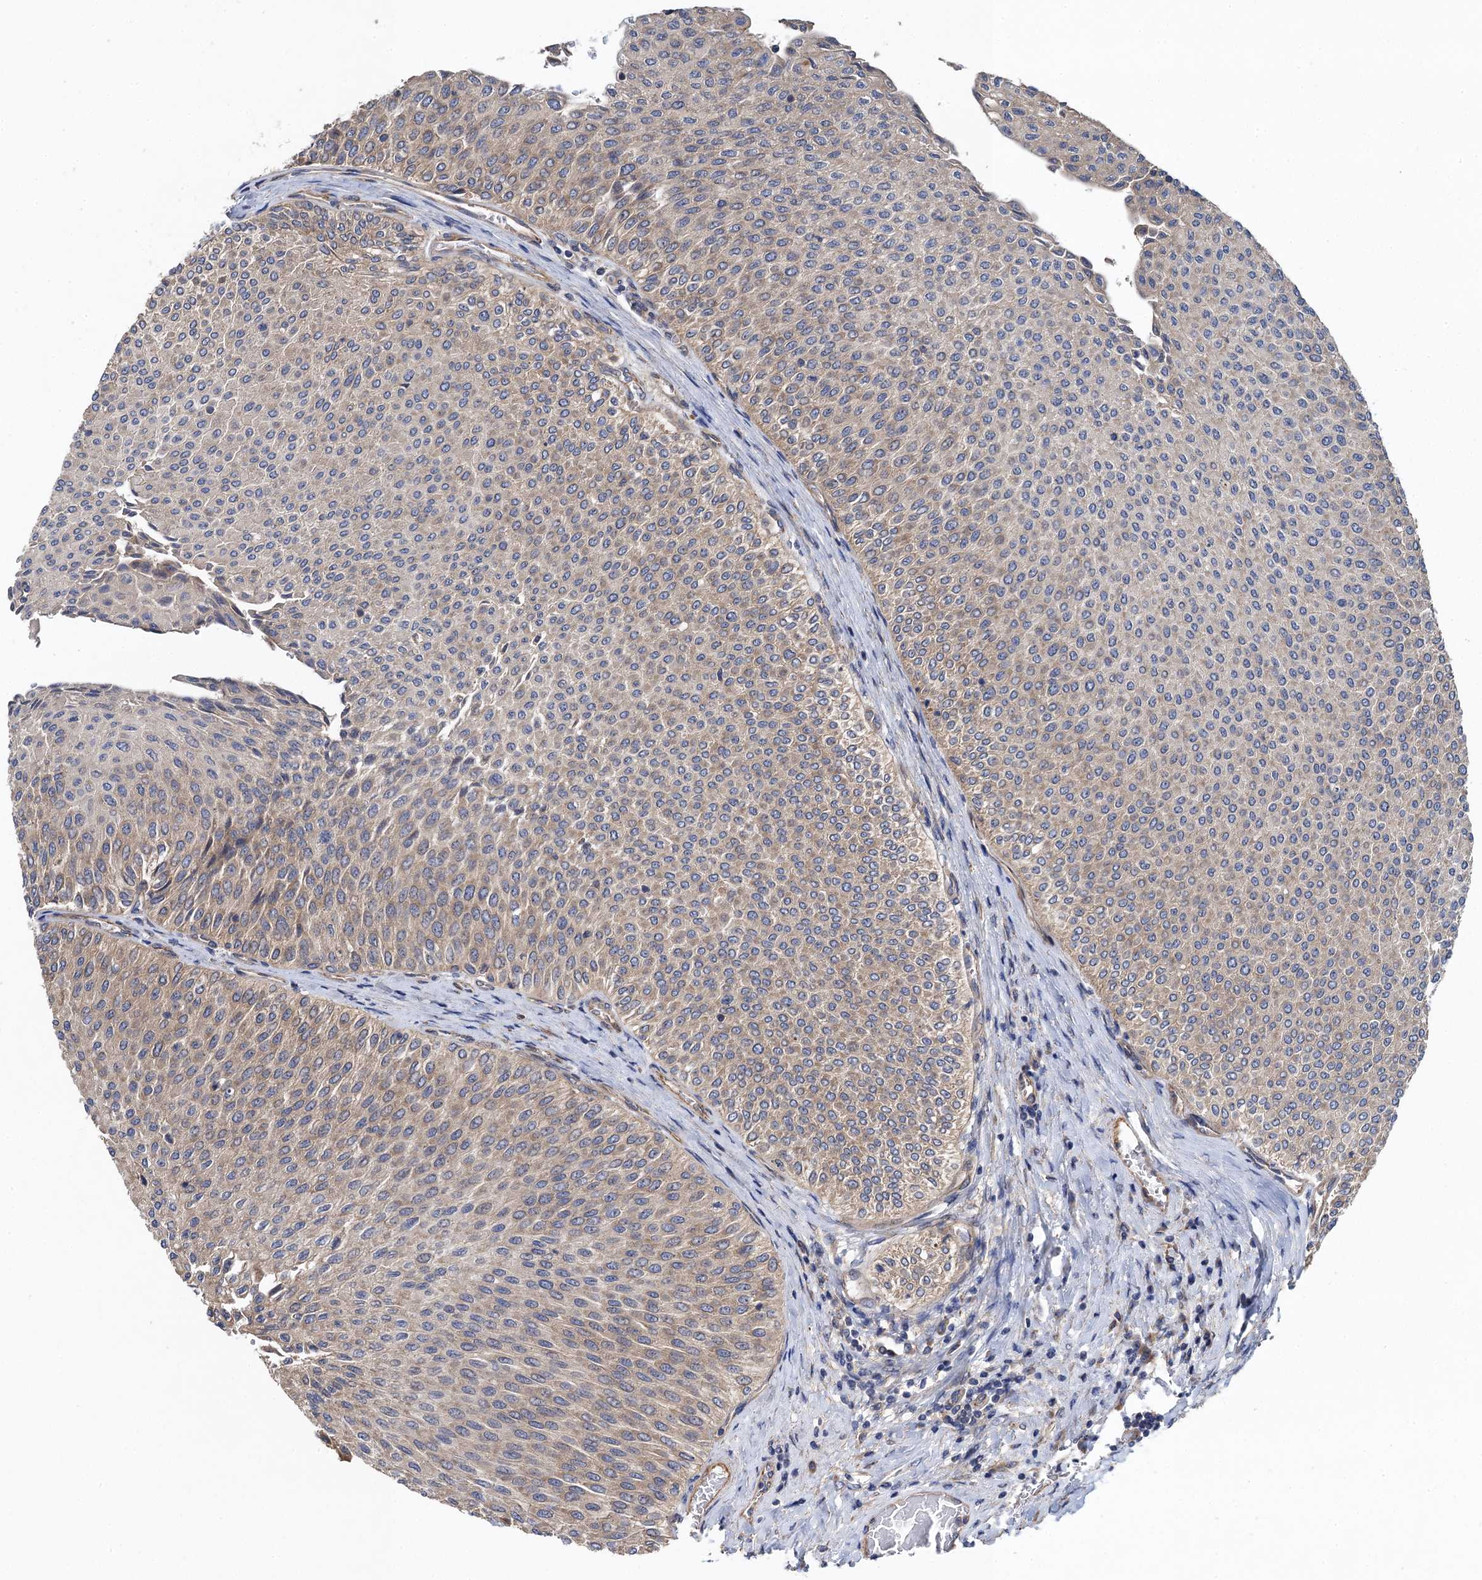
{"staining": {"intensity": "weak", "quantity": "25%-75%", "location": "cytoplasmic/membranous"}, "tissue": "urothelial cancer", "cell_type": "Tumor cells", "image_type": "cancer", "snomed": [{"axis": "morphology", "description": "Urothelial carcinoma, Low grade"}, {"axis": "topography", "description": "Urinary bladder"}], "caption": "Protein staining by immunohistochemistry reveals weak cytoplasmic/membranous positivity in about 25%-75% of tumor cells in urothelial cancer.", "gene": "PJA2", "patient": {"sex": "male", "age": 78}}